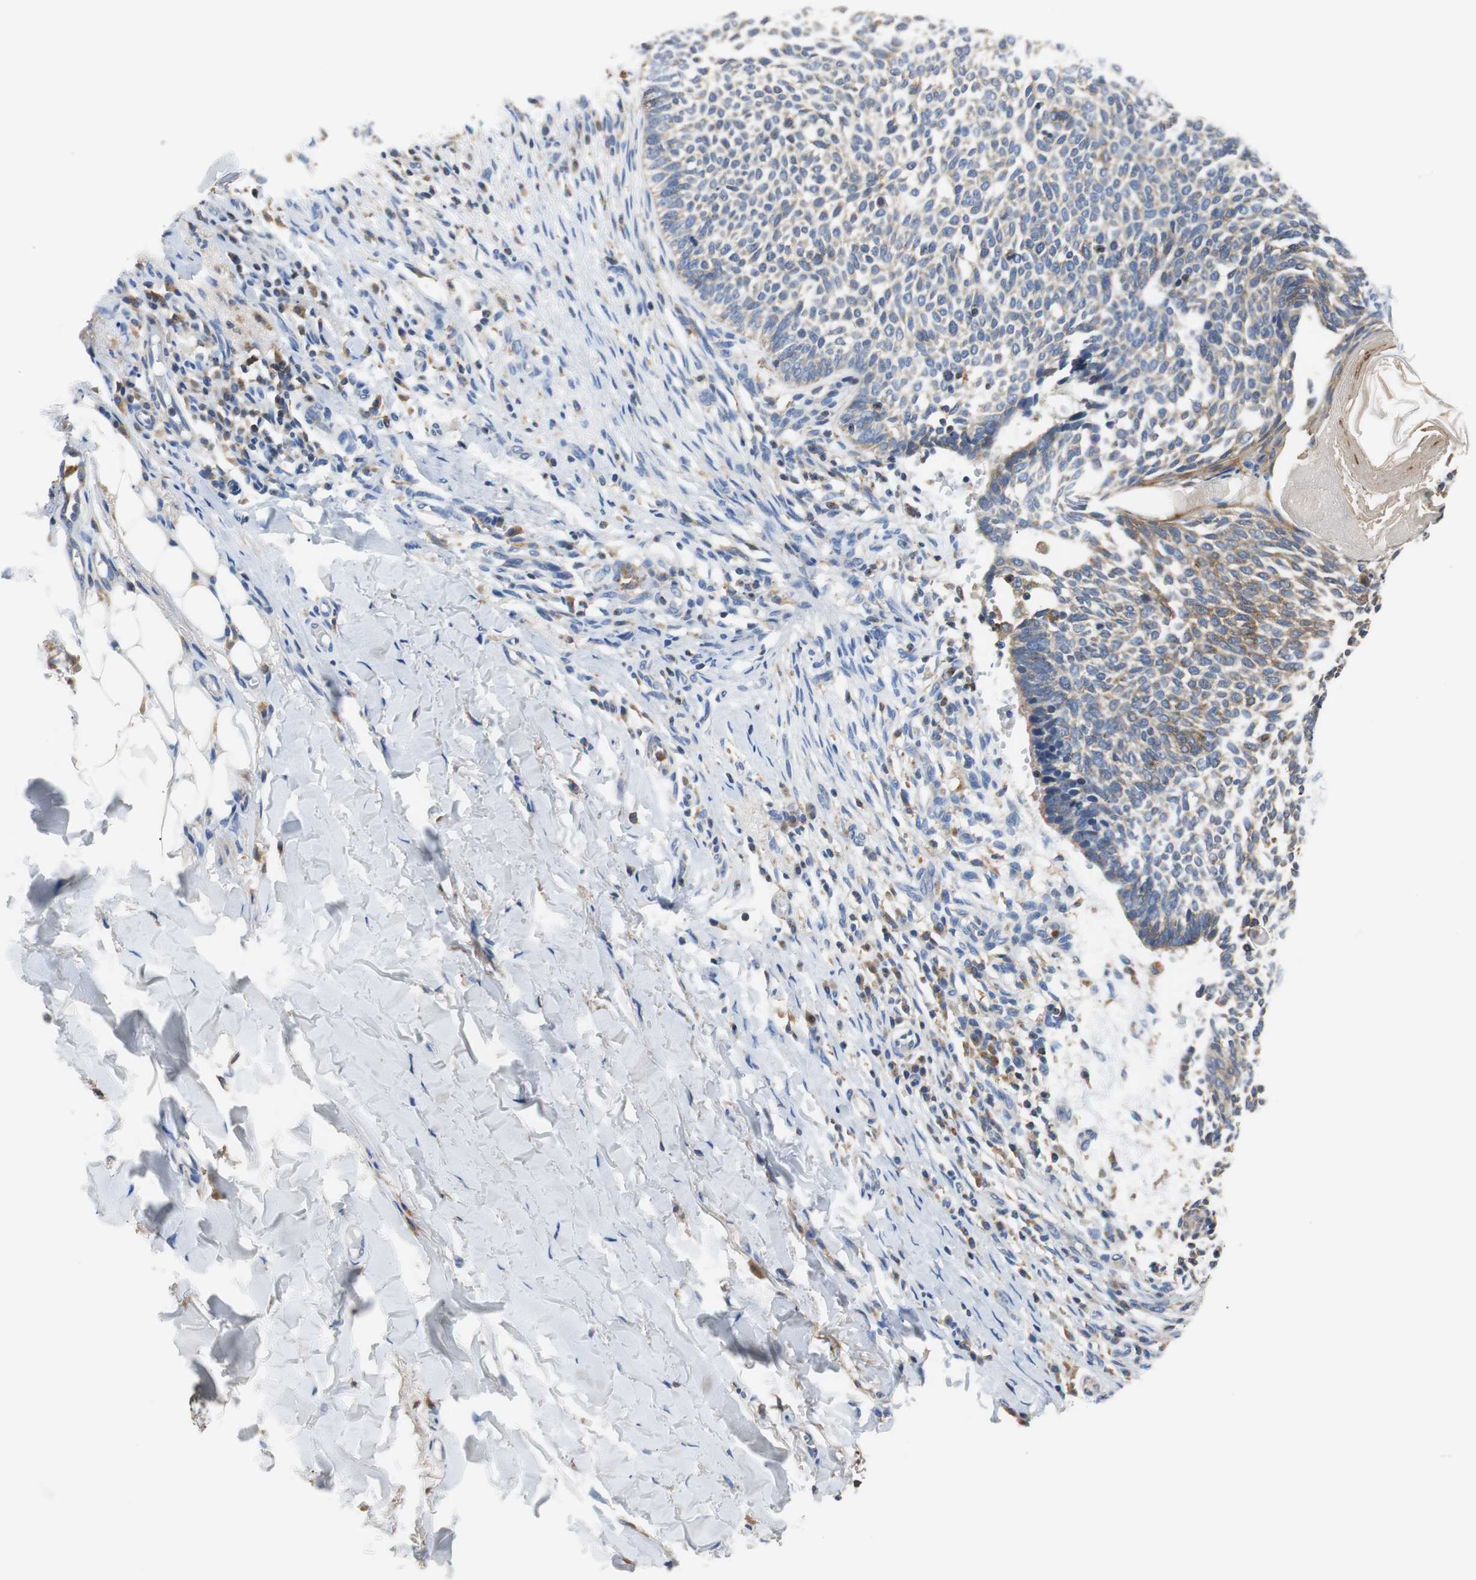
{"staining": {"intensity": "moderate", "quantity": "<25%", "location": "cytoplasmic/membranous"}, "tissue": "skin cancer", "cell_type": "Tumor cells", "image_type": "cancer", "snomed": [{"axis": "morphology", "description": "Normal tissue, NOS"}, {"axis": "morphology", "description": "Basal cell carcinoma"}, {"axis": "topography", "description": "Skin"}], "caption": "Immunohistochemical staining of human basal cell carcinoma (skin) shows low levels of moderate cytoplasmic/membranous protein staining in approximately <25% of tumor cells.", "gene": "VAMP8", "patient": {"sex": "male", "age": 87}}